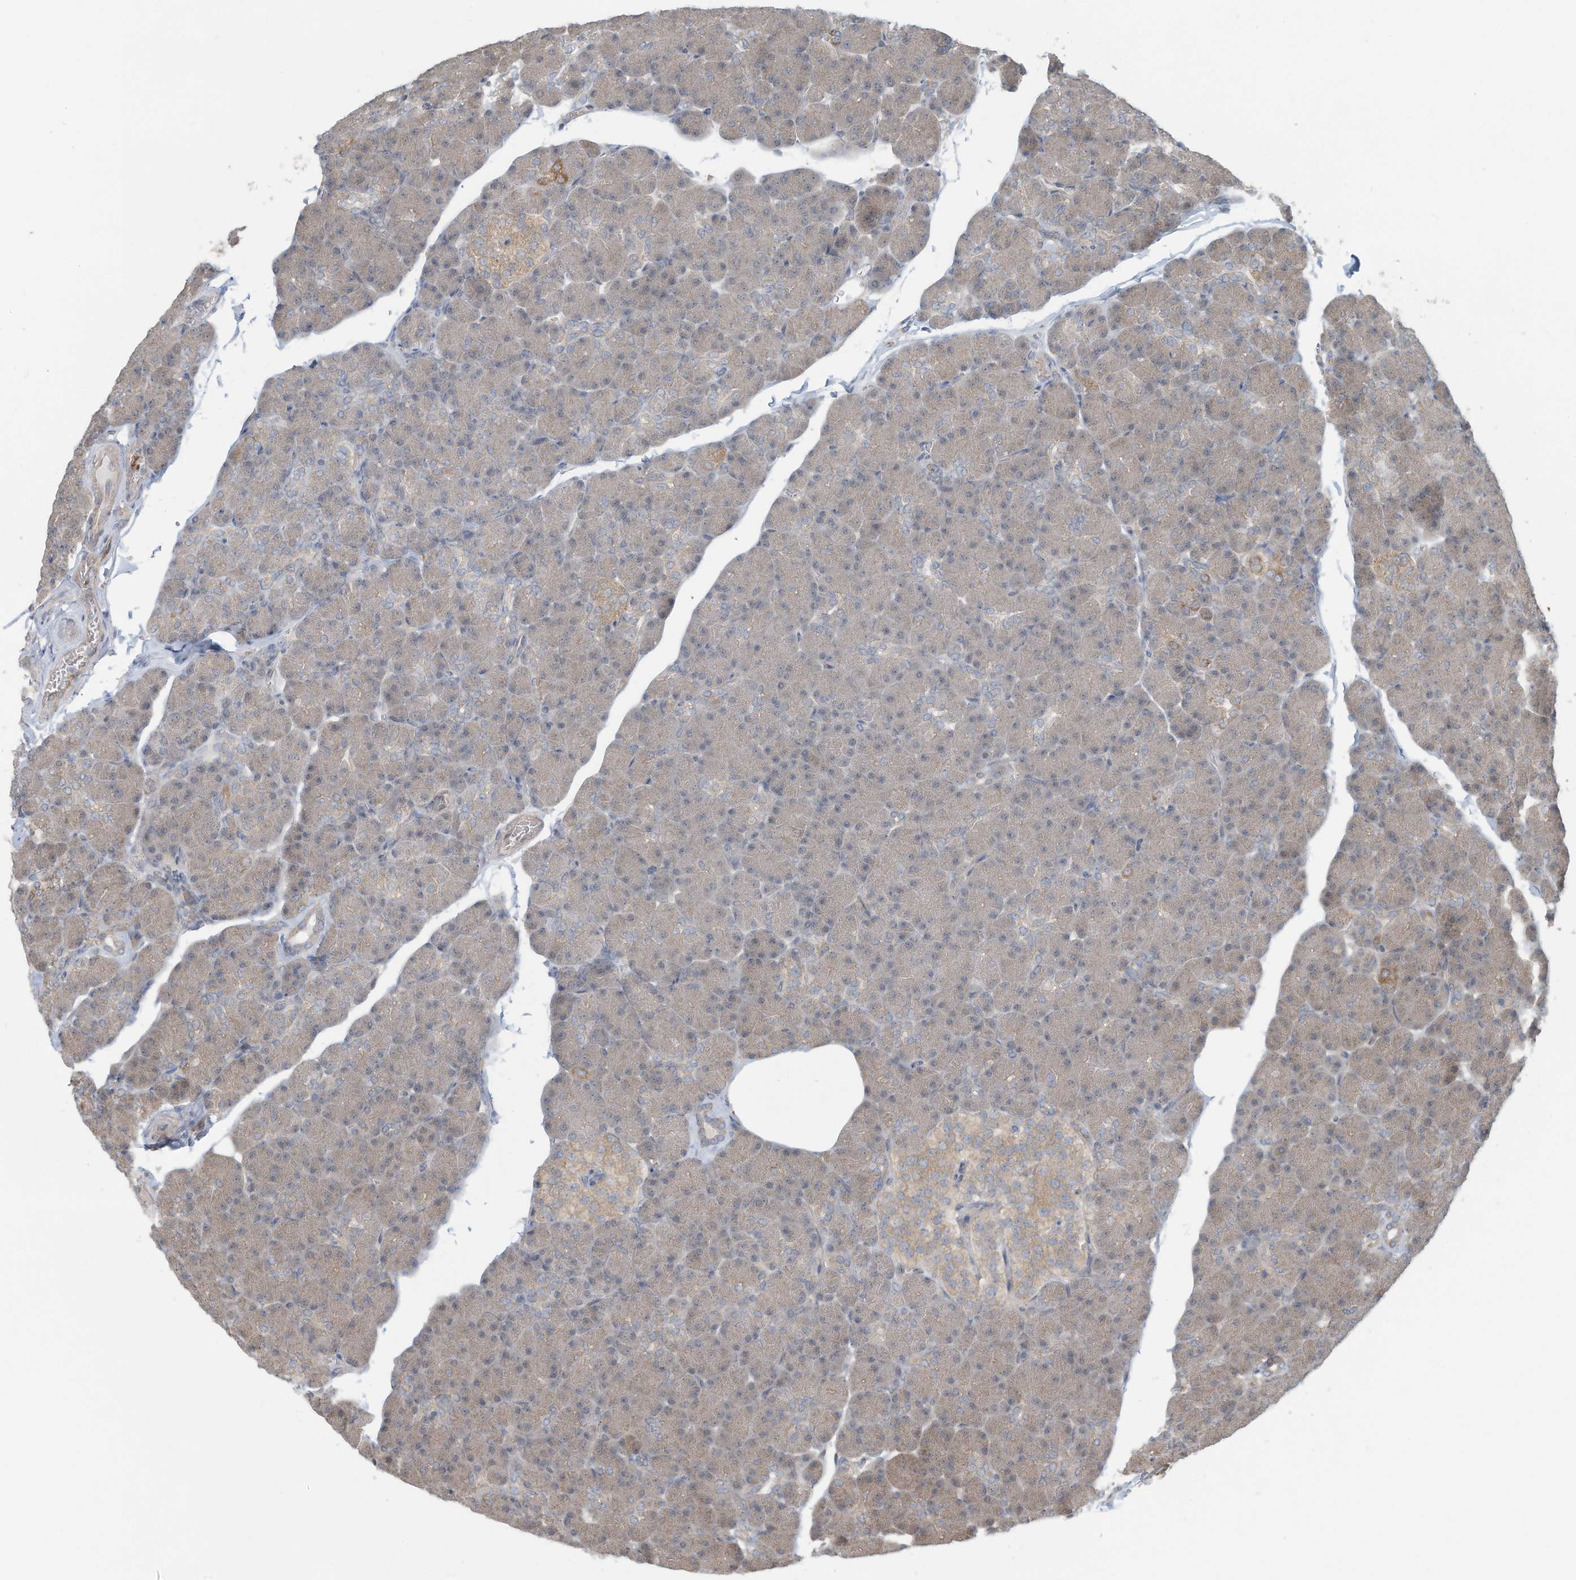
{"staining": {"intensity": "moderate", "quantity": "25%-75%", "location": "cytoplasmic/membranous"}, "tissue": "pancreas", "cell_type": "Exocrine glandular cells", "image_type": "normal", "snomed": [{"axis": "morphology", "description": "Normal tissue, NOS"}, {"axis": "topography", "description": "Pancreas"}], "caption": "A brown stain shows moderate cytoplasmic/membranous positivity of a protein in exocrine glandular cells of unremarkable pancreas.", "gene": "ERI2", "patient": {"sex": "female", "age": 43}}